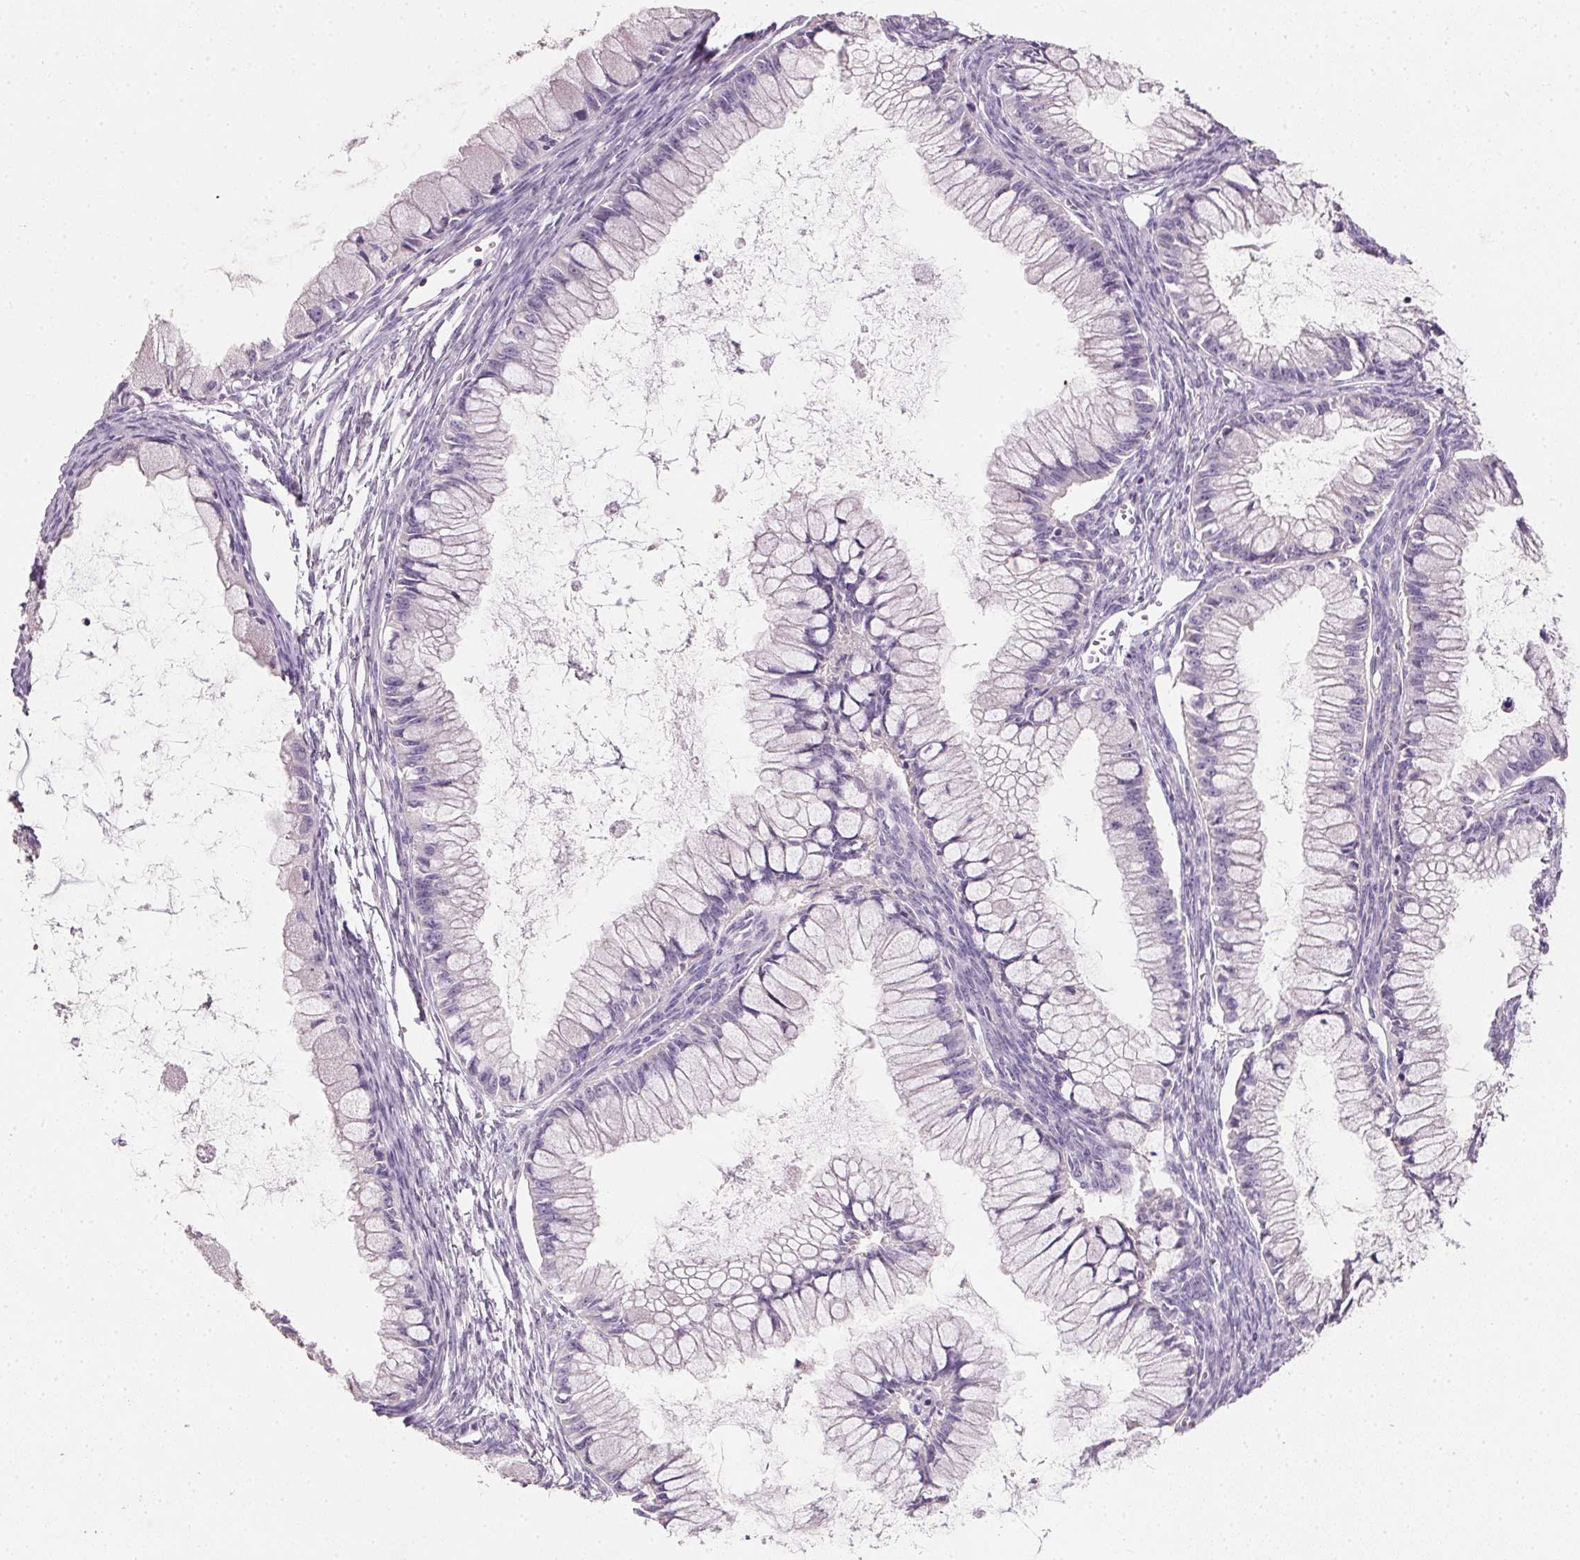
{"staining": {"intensity": "negative", "quantity": "none", "location": "none"}, "tissue": "ovarian cancer", "cell_type": "Tumor cells", "image_type": "cancer", "snomed": [{"axis": "morphology", "description": "Cystadenocarcinoma, mucinous, NOS"}, {"axis": "topography", "description": "Ovary"}], "caption": "A histopathology image of mucinous cystadenocarcinoma (ovarian) stained for a protein reveals no brown staining in tumor cells.", "gene": "HSD17B1", "patient": {"sex": "female", "age": 34}}